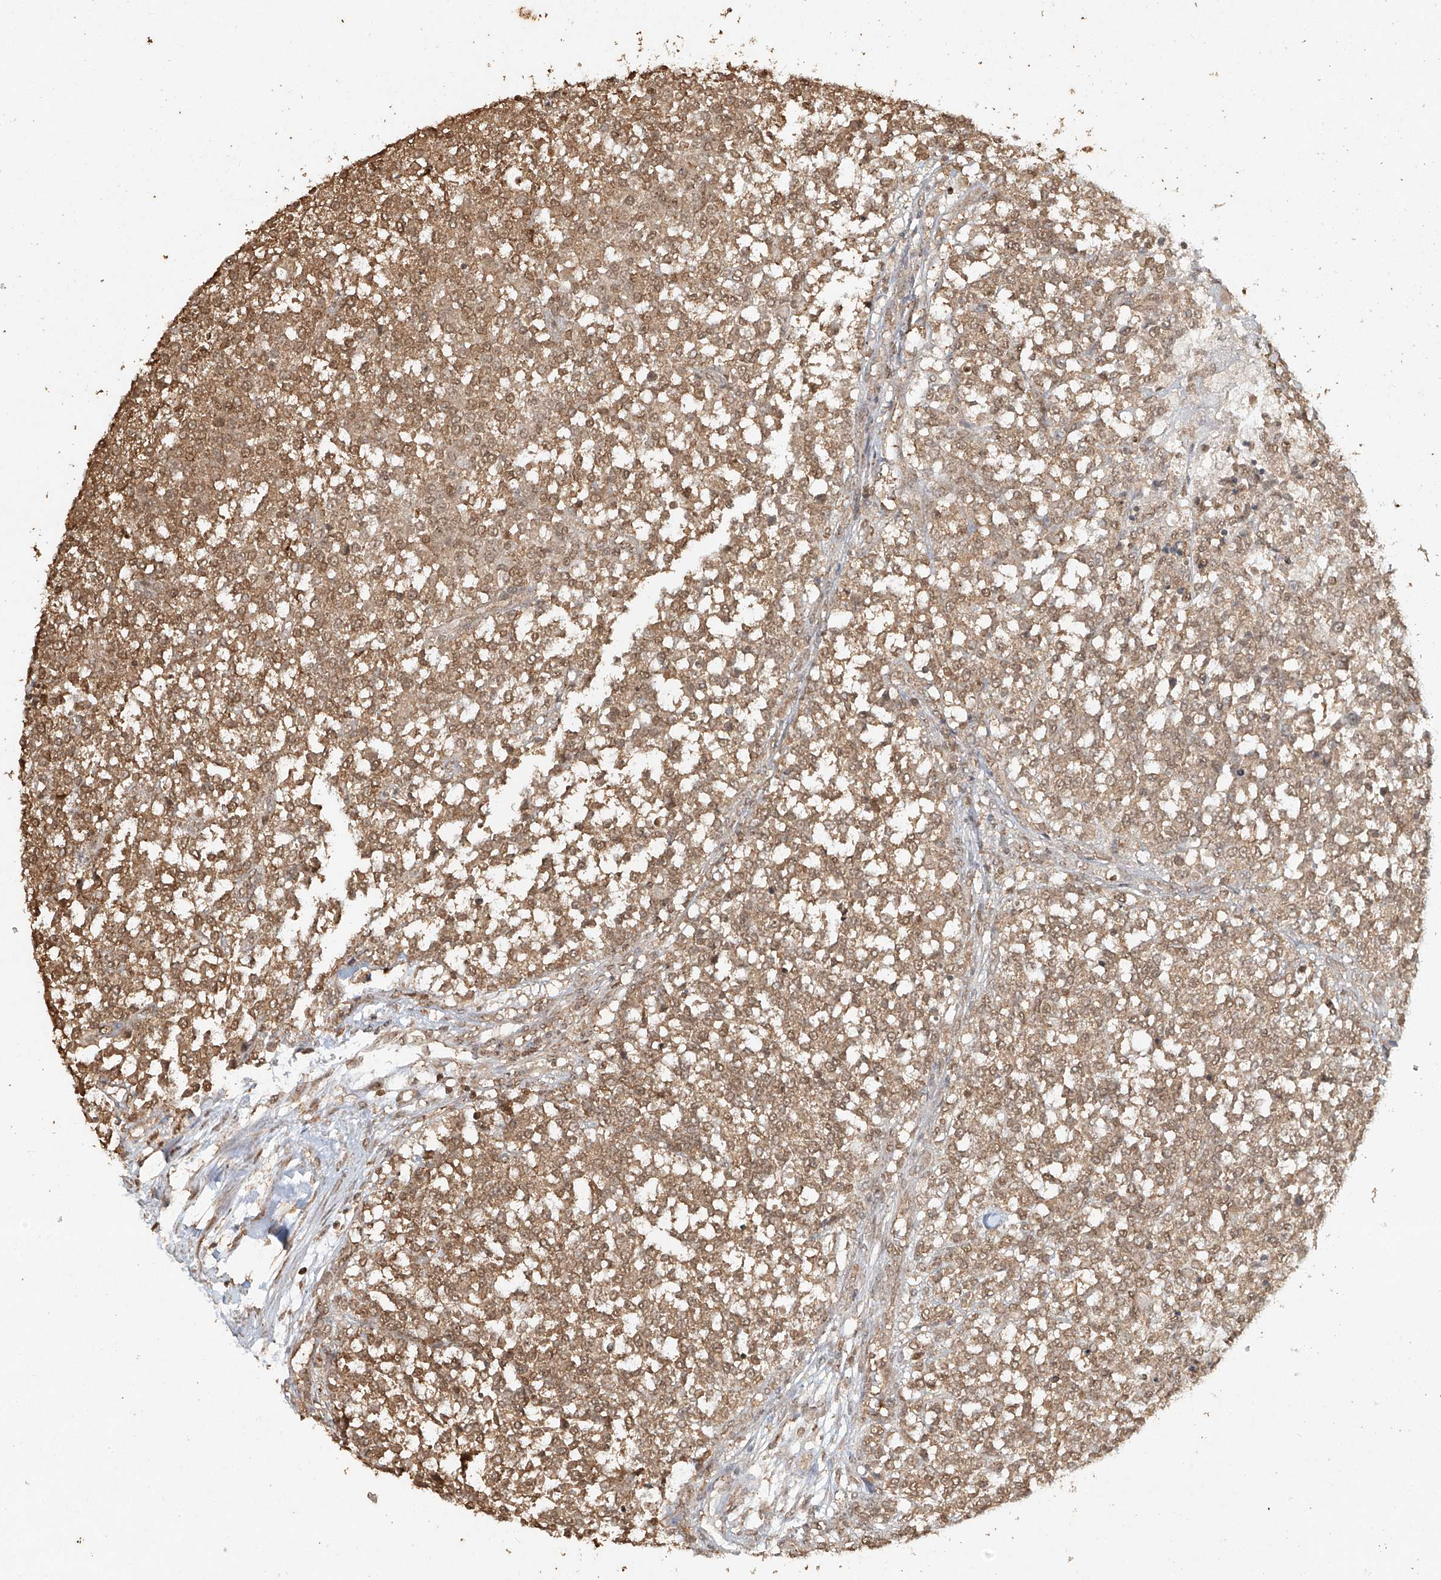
{"staining": {"intensity": "moderate", "quantity": ">75%", "location": "cytoplasmic/membranous,nuclear"}, "tissue": "testis cancer", "cell_type": "Tumor cells", "image_type": "cancer", "snomed": [{"axis": "morphology", "description": "Seminoma, NOS"}, {"axis": "topography", "description": "Testis"}], "caption": "Human testis cancer (seminoma) stained with a protein marker exhibits moderate staining in tumor cells.", "gene": "TIGAR", "patient": {"sex": "male", "age": 59}}